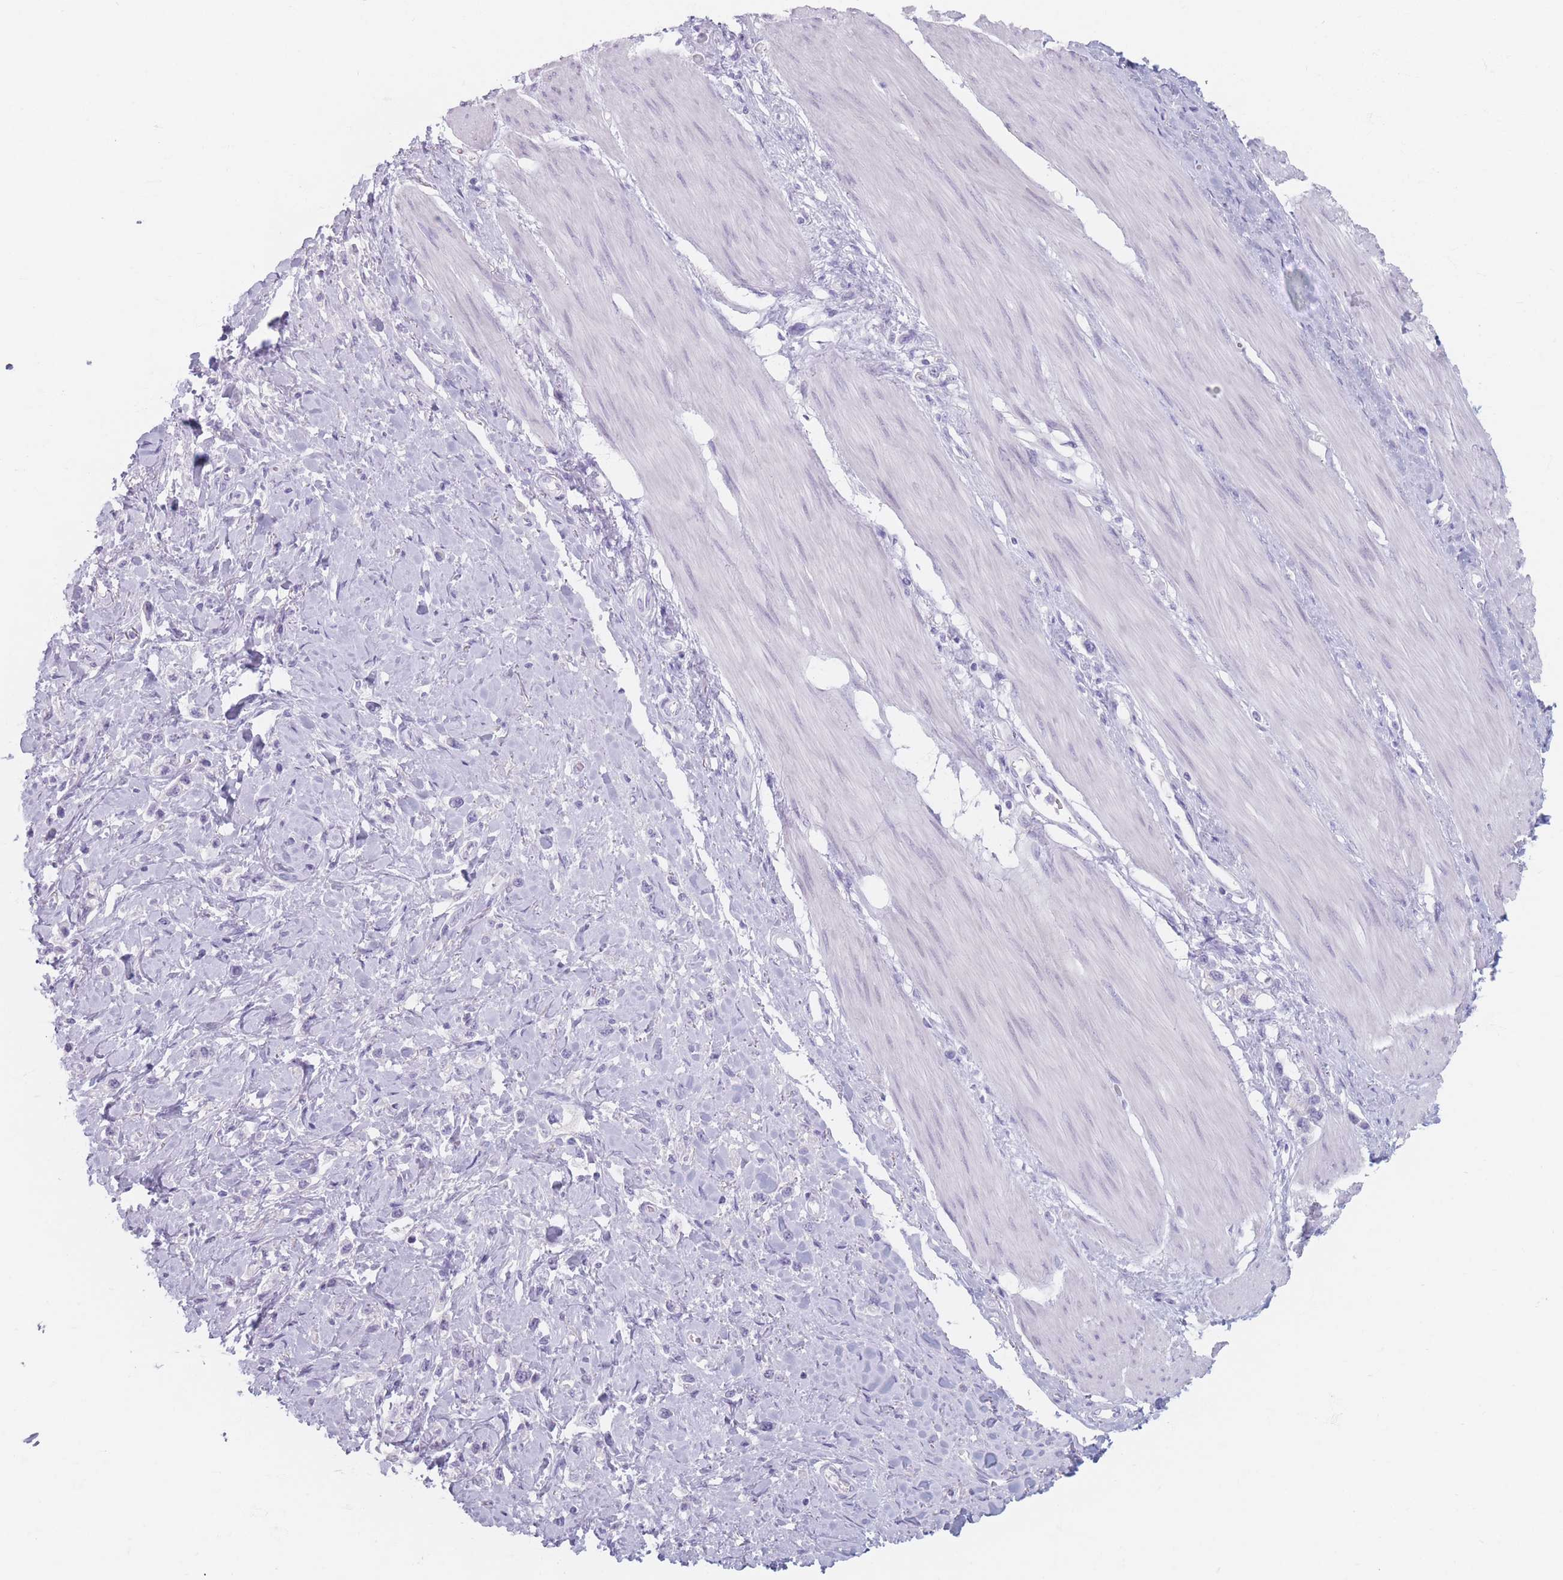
{"staining": {"intensity": "negative", "quantity": "none", "location": "none"}, "tissue": "stomach cancer", "cell_type": "Tumor cells", "image_type": "cancer", "snomed": [{"axis": "morphology", "description": "Adenocarcinoma, NOS"}, {"axis": "topography", "description": "Stomach"}], "caption": "IHC micrograph of human stomach cancer (adenocarcinoma) stained for a protein (brown), which shows no expression in tumor cells.", "gene": "PIGM", "patient": {"sex": "female", "age": 65}}